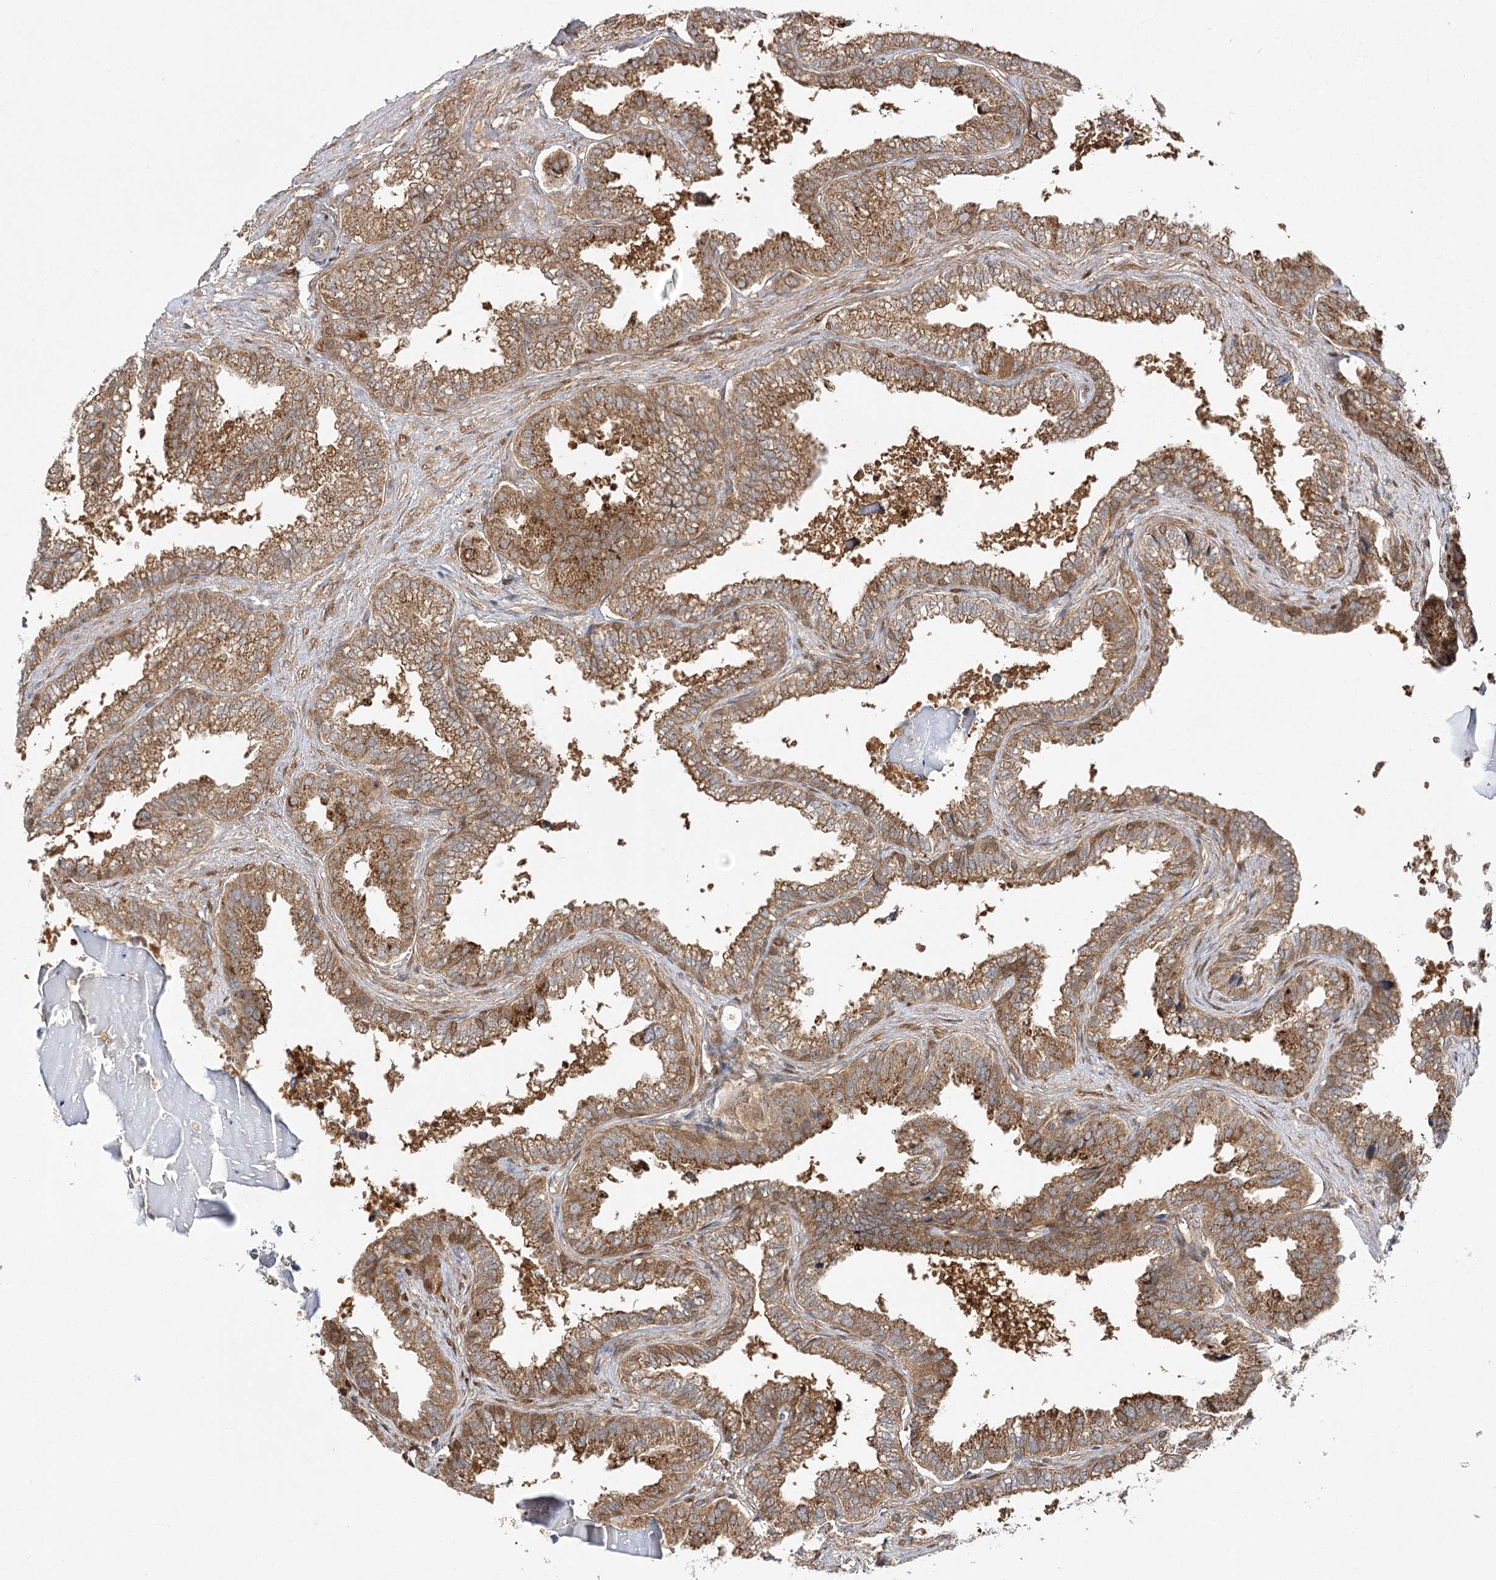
{"staining": {"intensity": "moderate", "quantity": ">75%", "location": "cytoplasmic/membranous"}, "tissue": "seminal vesicle", "cell_type": "Glandular cells", "image_type": "normal", "snomed": [{"axis": "morphology", "description": "Normal tissue, NOS"}, {"axis": "topography", "description": "Seminal veicle"}], "caption": "Seminal vesicle stained with DAB immunohistochemistry reveals medium levels of moderate cytoplasmic/membranous positivity in approximately >75% of glandular cells.", "gene": "INPP4B", "patient": {"sex": "male", "age": 46}}